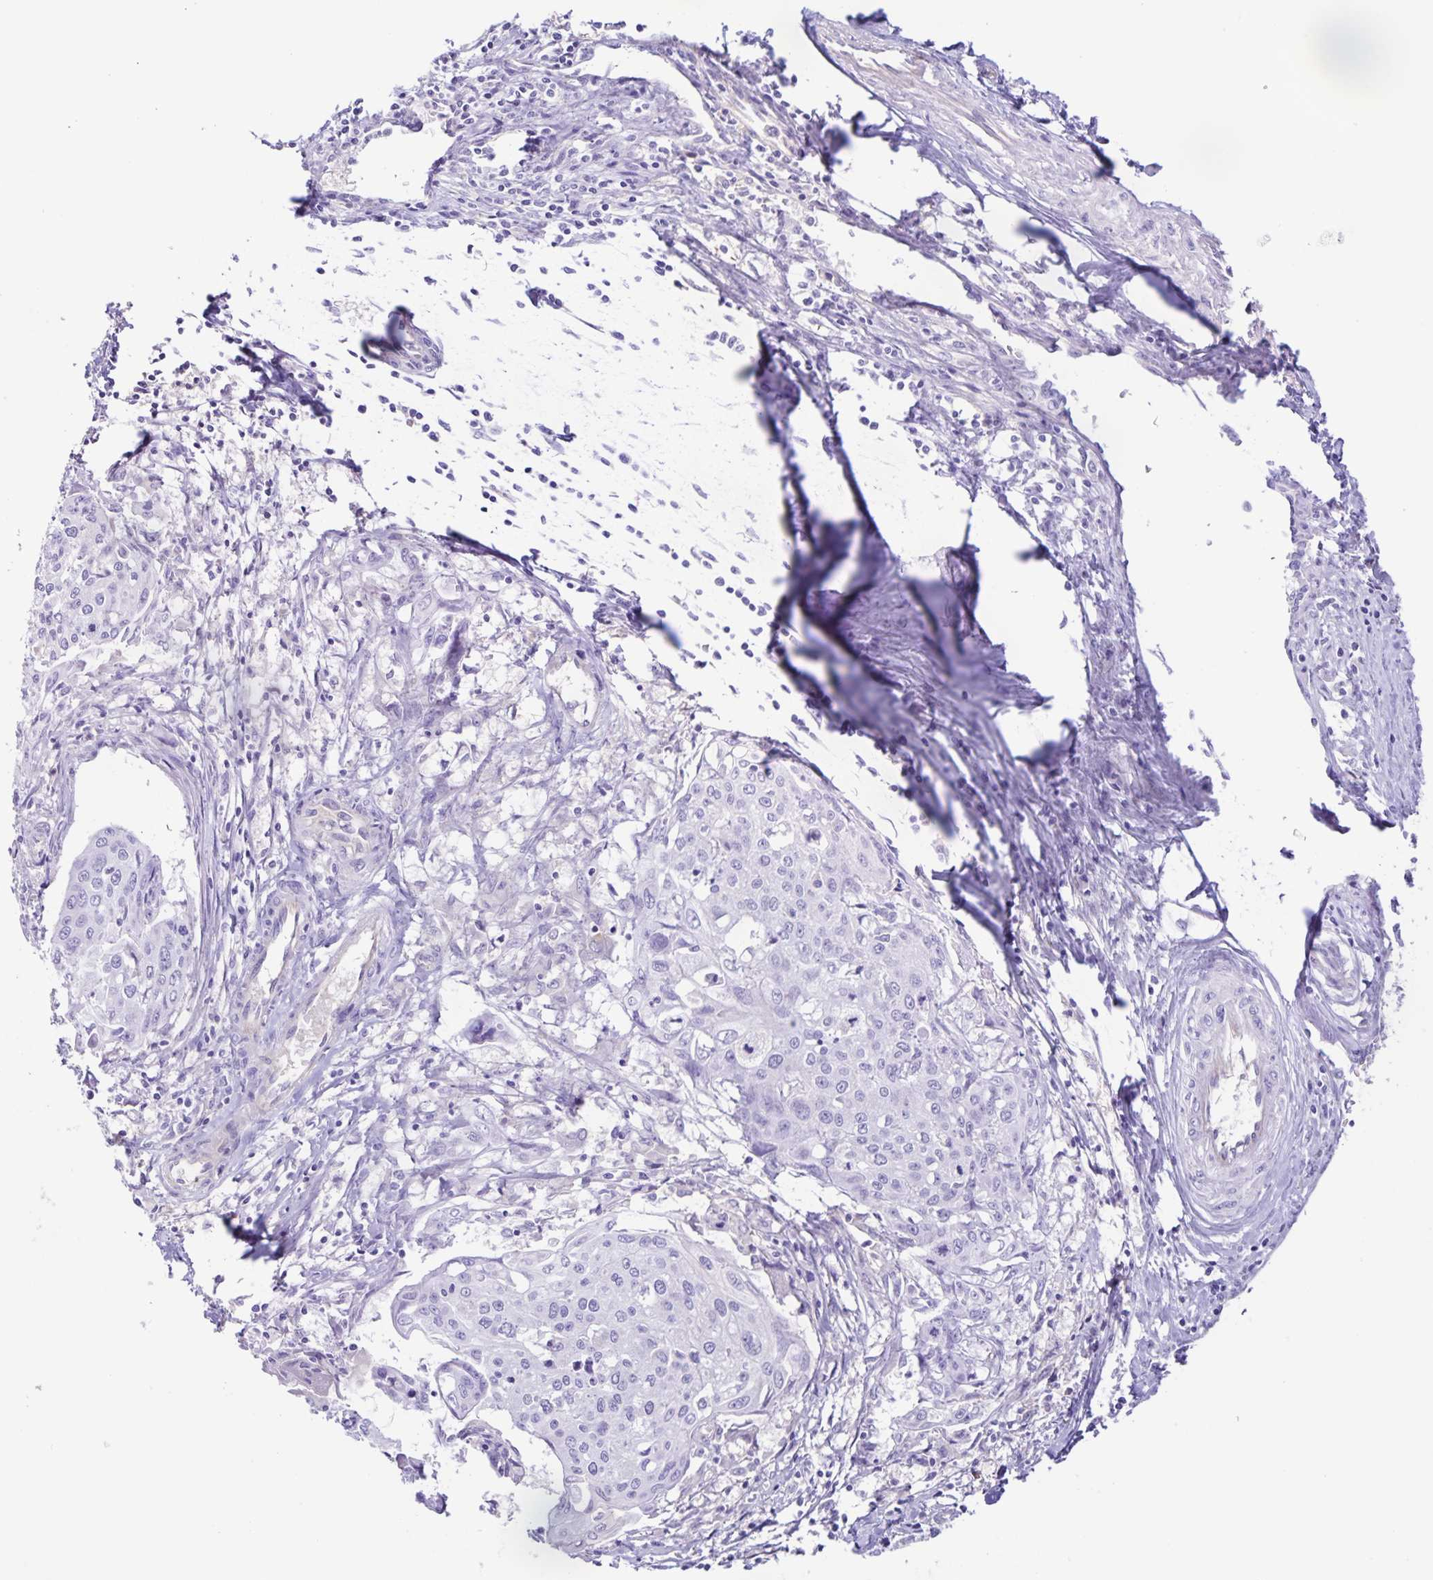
{"staining": {"intensity": "negative", "quantity": "none", "location": "none"}, "tissue": "cervical cancer", "cell_type": "Tumor cells", "image_type": "cancer", "snomed": [{"axis": "morphology", "description": "Squamous cell carcinoma, NOS"}, {"axis": "topography", "description": "Cervix"}], "caption": "Immunohistochemistry photomicrograph of neoplastic tissue: human cervical squamous cell carcinoma stained with DAB exhibits no significant protein expression in tumor cells.", "gene": "BOLL", "patient": {"sex": "female", "age": 38}}